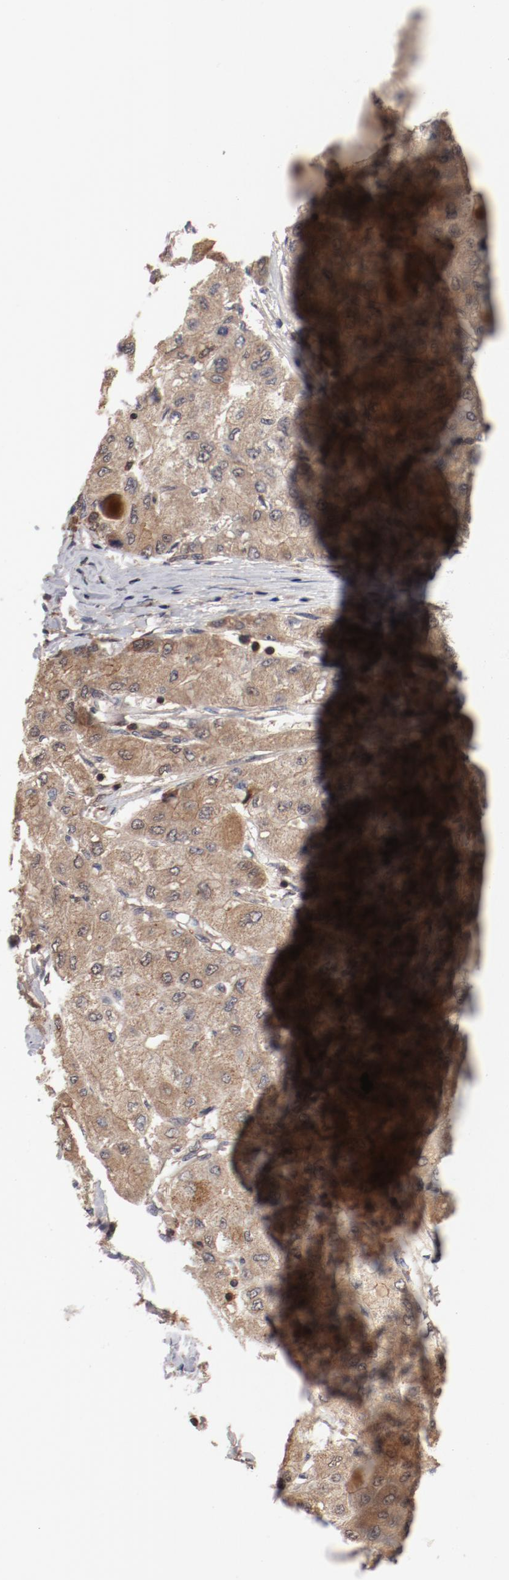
{"staining": {"intensity": "moderate", "quantity": ">75%", "location": "cytoplasmic/membranous"}, "tissue": "liver cancer", "cell_type": "Tumor cells", "image_type": "cancer", "snomed": [{"axis": "morphology", "description": "Carcinoma, Hepatocellular, NOS"}, {"axis": "topography", "description": "Liver"}], "caption": "Immunohistochemistry (IHC) histopathology image of human hepatocellular carcinoma (liver) stained for a protein (brown), which reveals medium levels of moderate cytoplasmic/membranous positivity in approximately >75% of tumor cells.", "gene": "GUF1", "patient": {"sex": "male", "age": 80}}